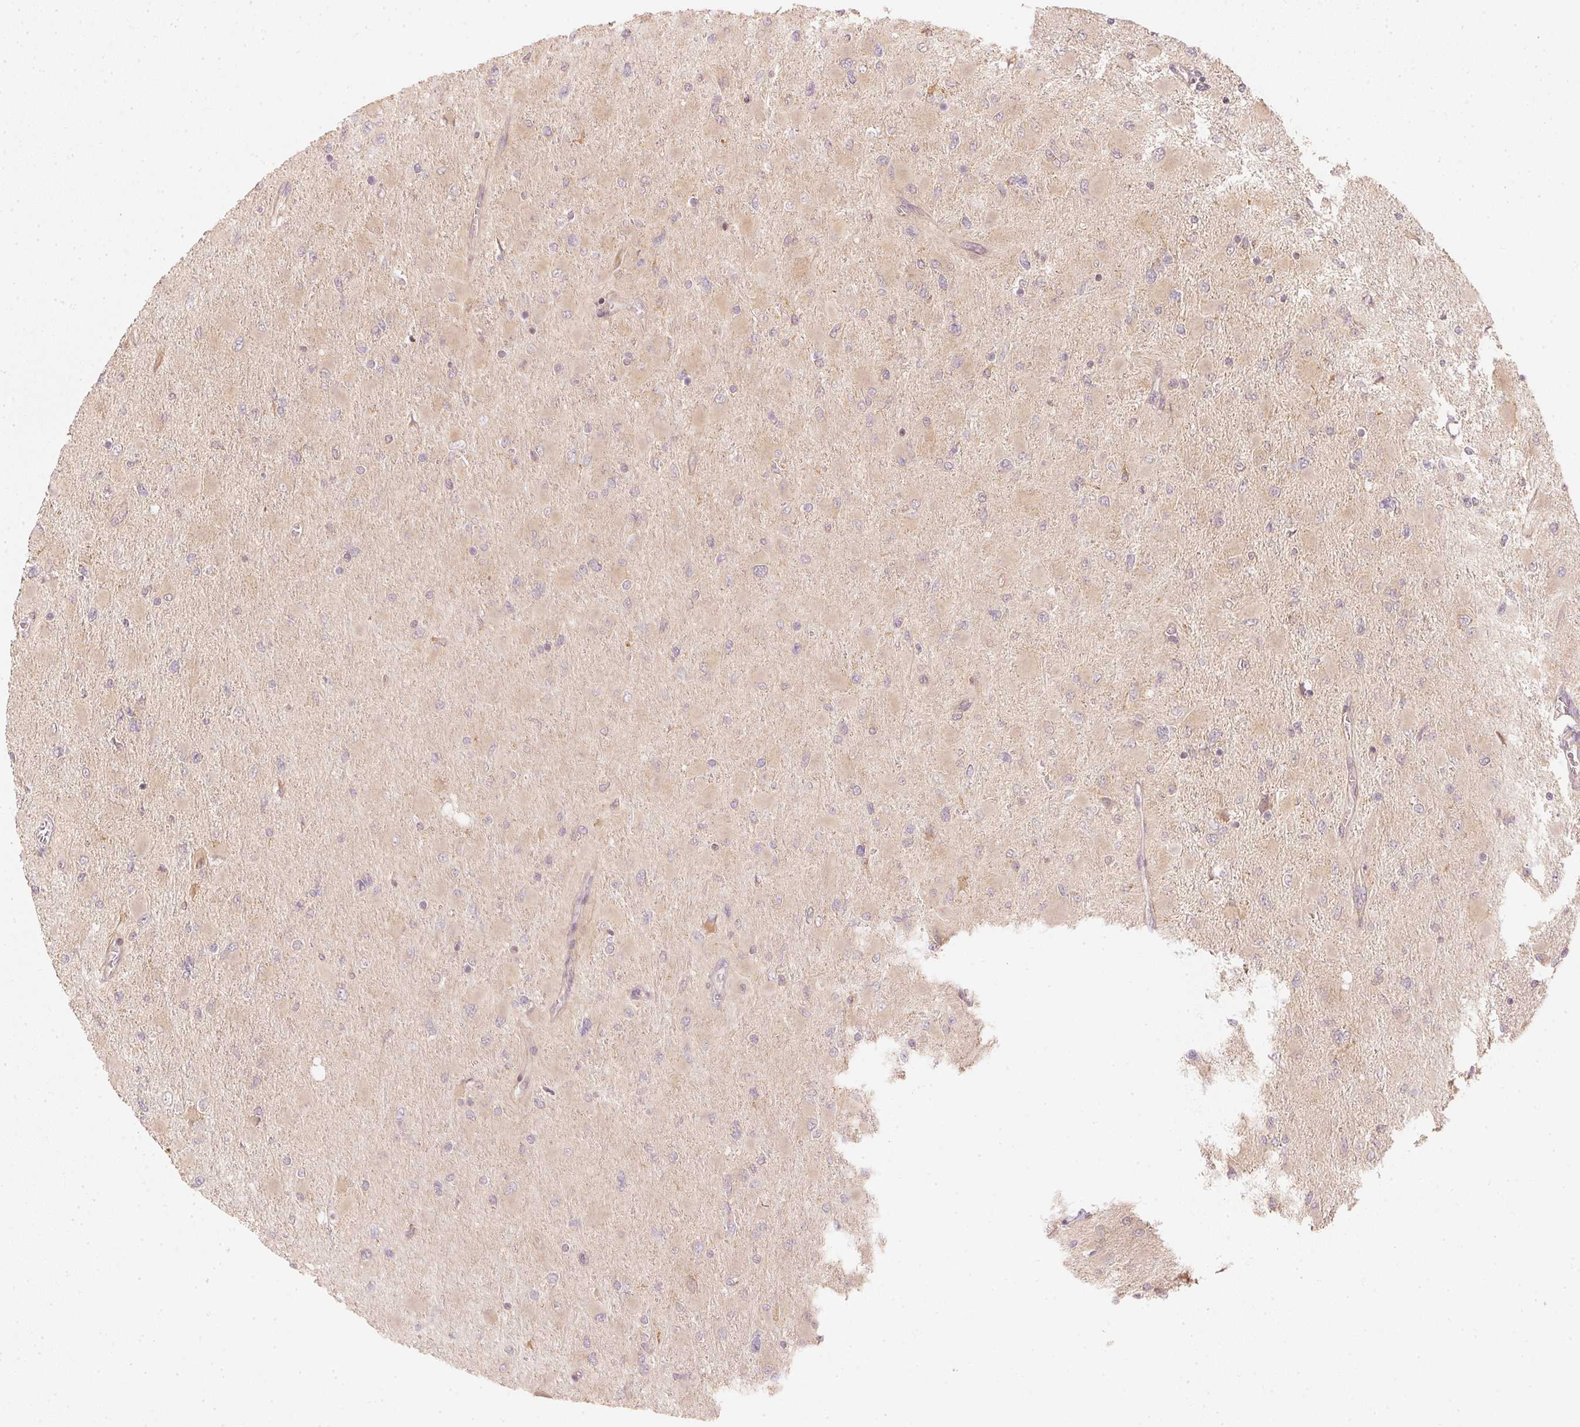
{"staining": {"intensity": "negative", "quantity": "none", "location": "none"}, "tissue": "glioma", "cell_type": "Tumor cells", "image_type": "cancer", "snomed": [{"axis": "morphology", "description": "Glioma, malignant, High grade"}, {"axis": "topography", "description": "Cerebral cortex"}], "caption": "Immunohistochemistry (IHC) image of glioma stained for a protein (brown), which displays no positivity in tumor cells. (Stains: DAB IHC with hematoxylin counter stain, Microscopy: brightfield microscopy at high magnification).", "gene": "WDR54", "patient": {"sex": "female", "age": 36}}